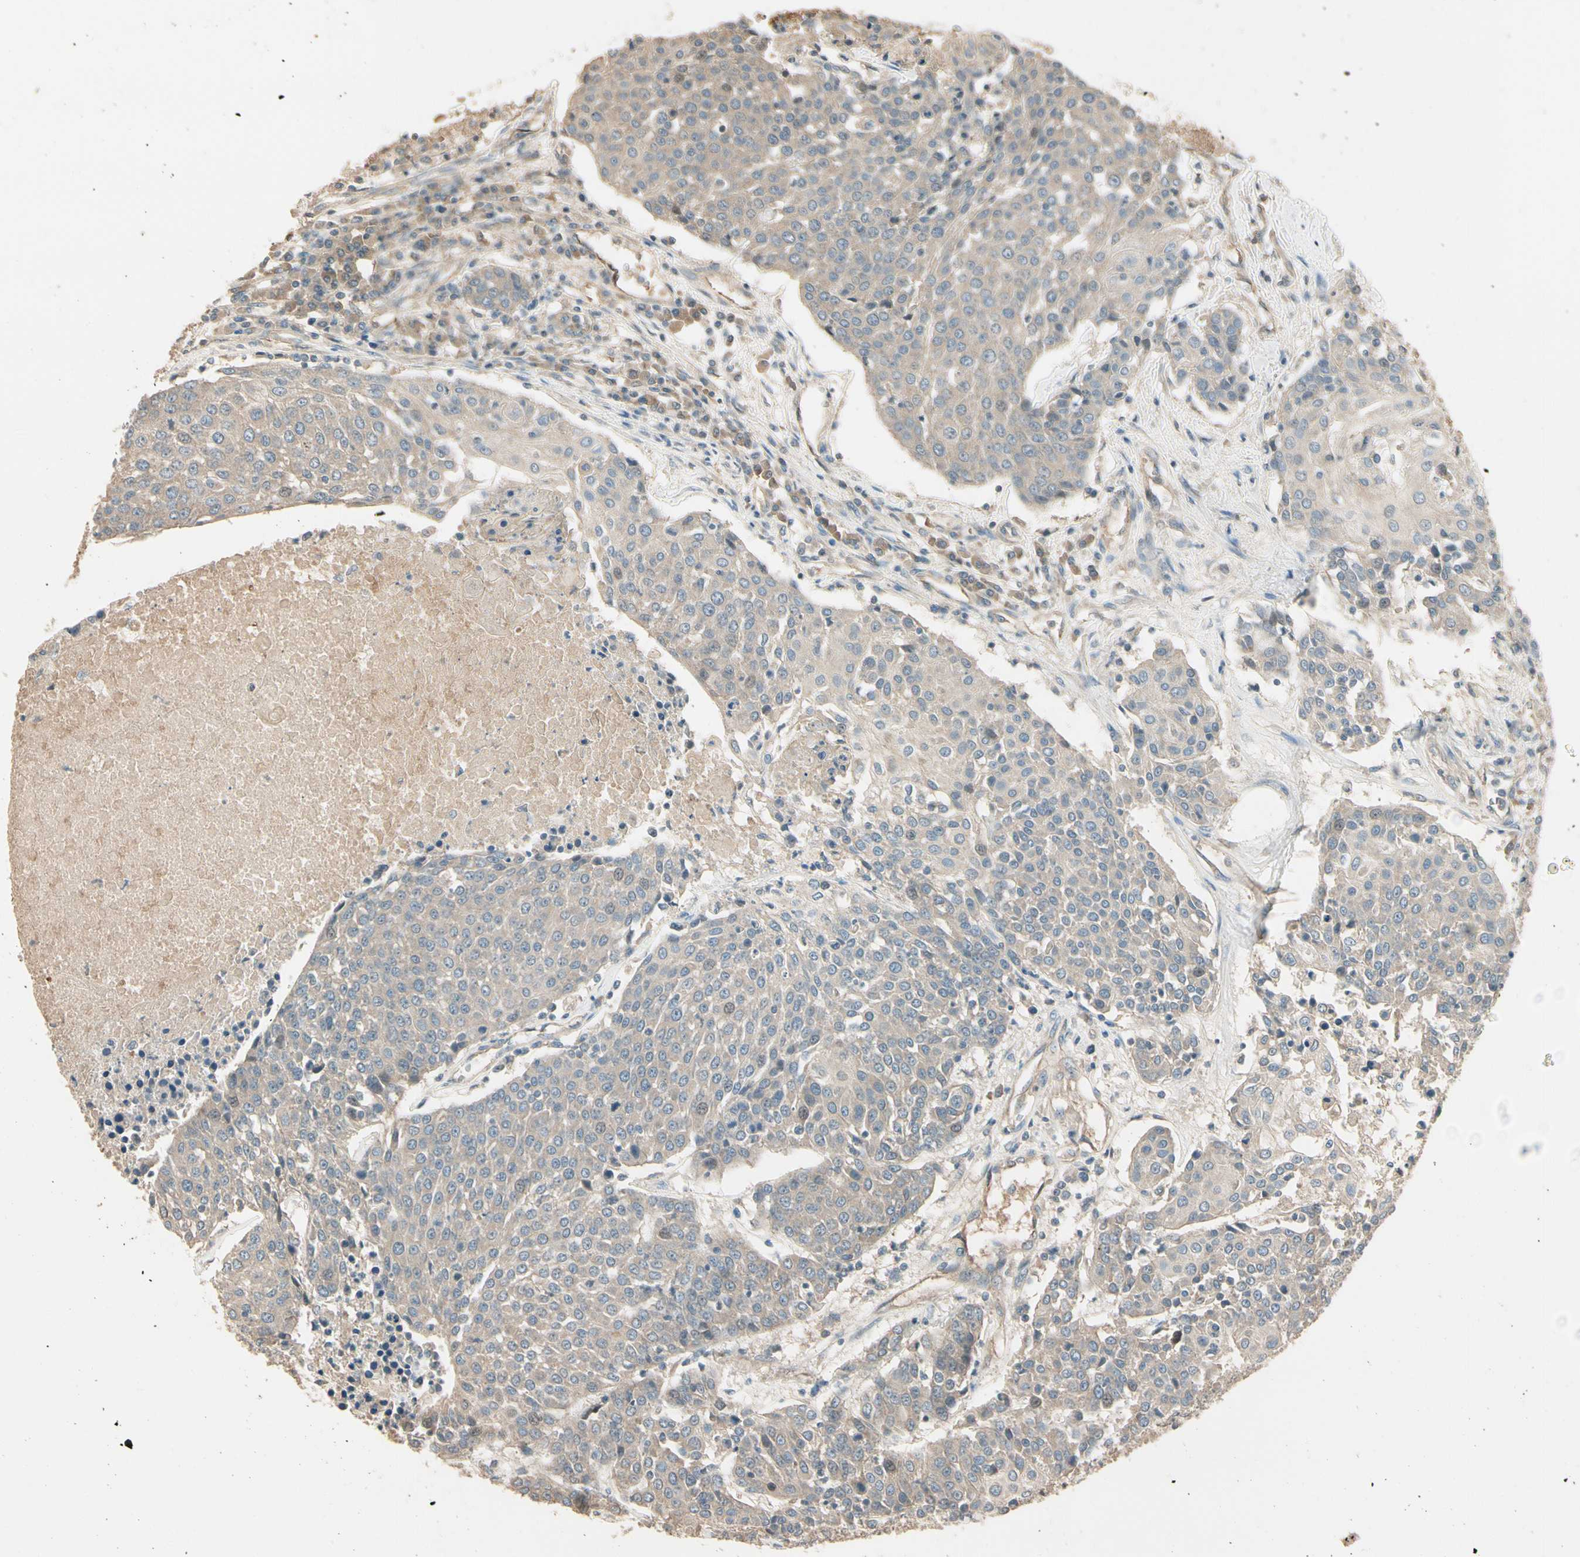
{"staining": {"intensity": "weak", "quantity": ">75%", "location": "cytoplasmic/membranous"}, "tissue": "urothelial cancer", "cell_type": "Tumor cells", "image_type": "cancer", "snomed": [{"axis": "morphology", "description": "Urothelial carcinoma, High grade"}, {"axis": "topography", "description": "Urinary bladder"}], "caption": "Protein positivity by immunohistochemistry (IHC) reveals weak cytoplasmic/membranous expression in about >75% of tumor cells in urothelial carcinoma (high-grade).", "gene": "TNFRSF21", "patient": {"sex": "female", "age": 85}}